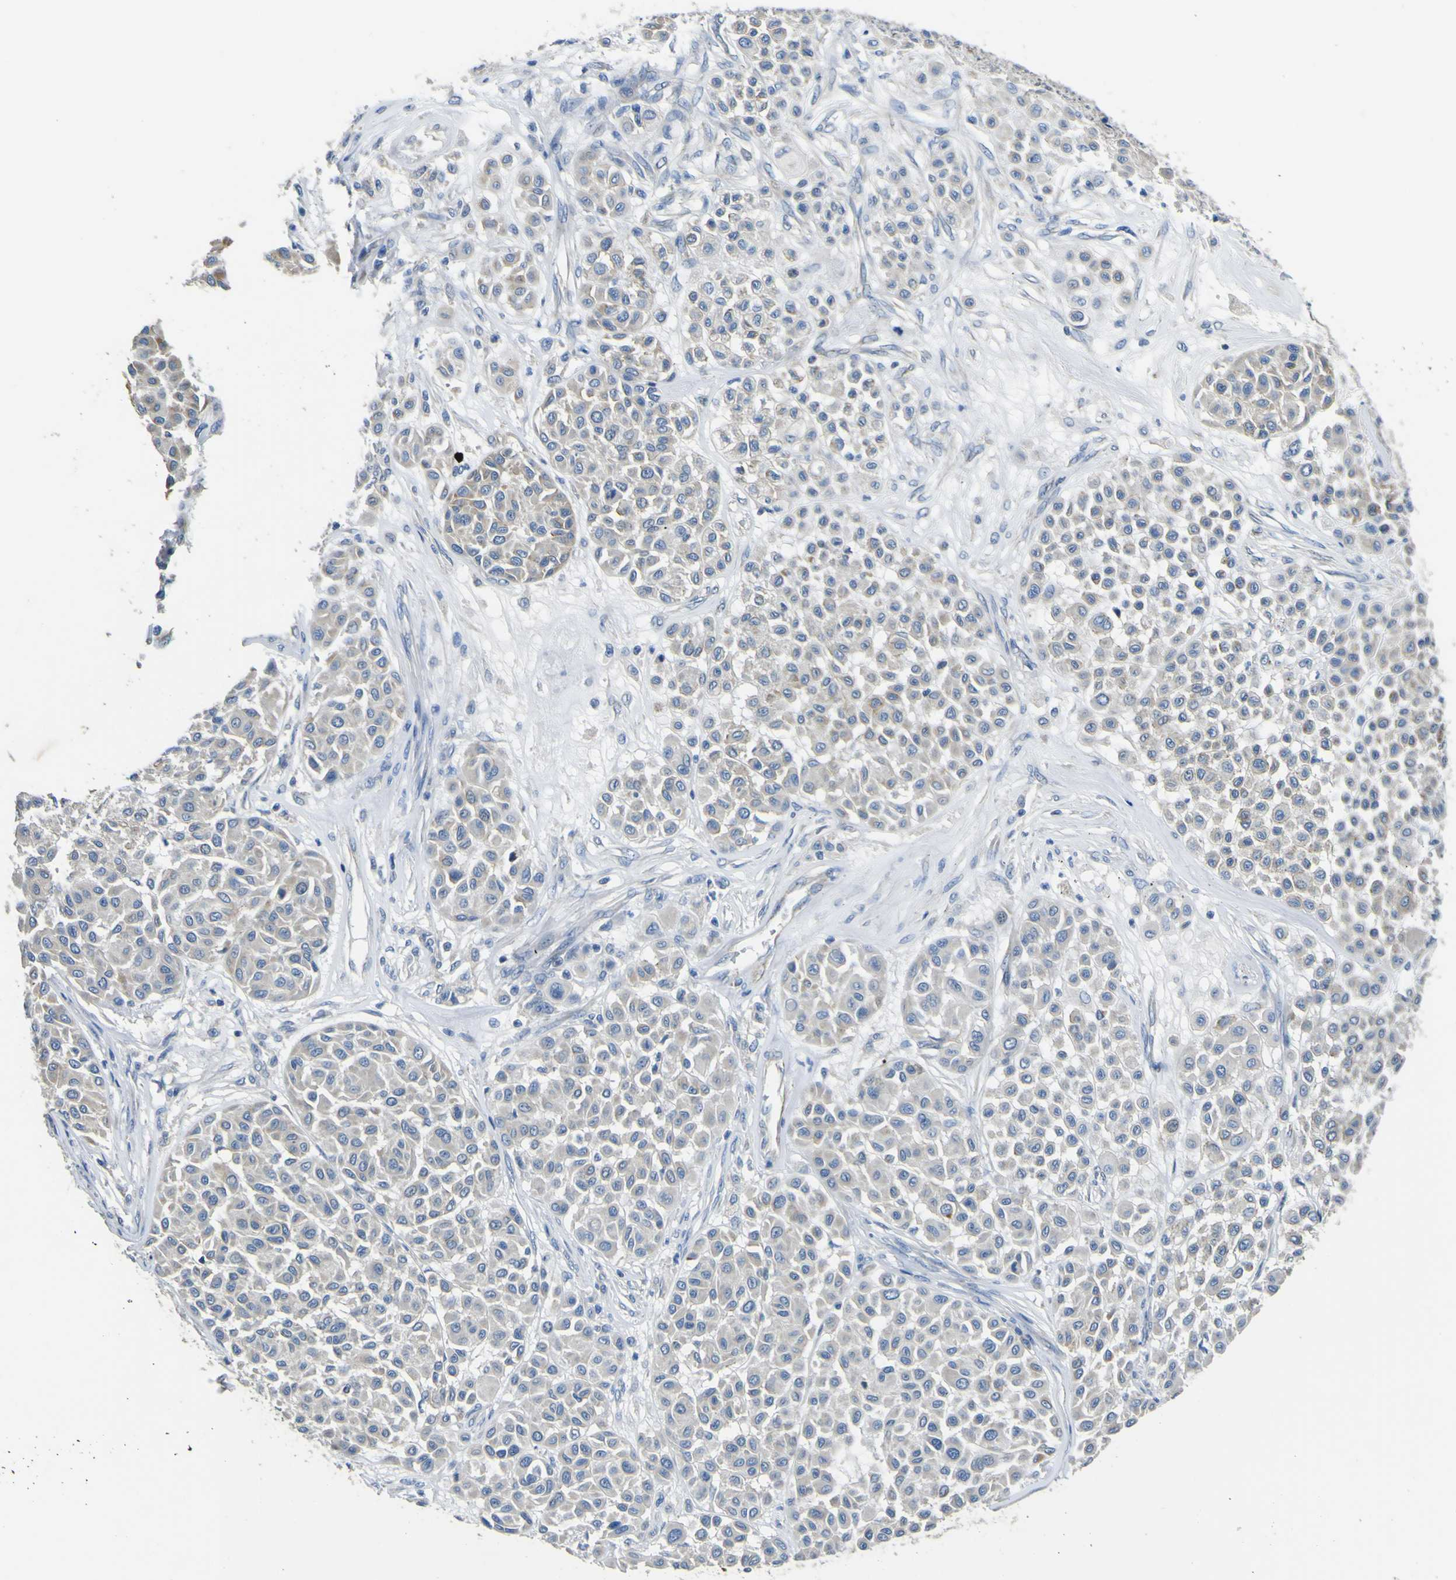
{"staining": {"intensity": "weak", "quantity": "<25%", "location": "cytoplasmic/membranous"}, "tissue": "melanoma", "cell_type": "Tumor cells", "image_type": "cancer", "snomed": [{"axis": "morphology", "description": "Malignant melanoma, Metastatic site"}, {"axis": "topography", "description": "Soft tissue"}], "caption": "A high-resolution photomicrograph shows immunohistochemistry (IHC) staining of malignant melanoma (metastatic site), which reveals no significant expression in tumor cells.", "gene": "ALDH18A1", "patient": {"sex": "male", "age": 41}}